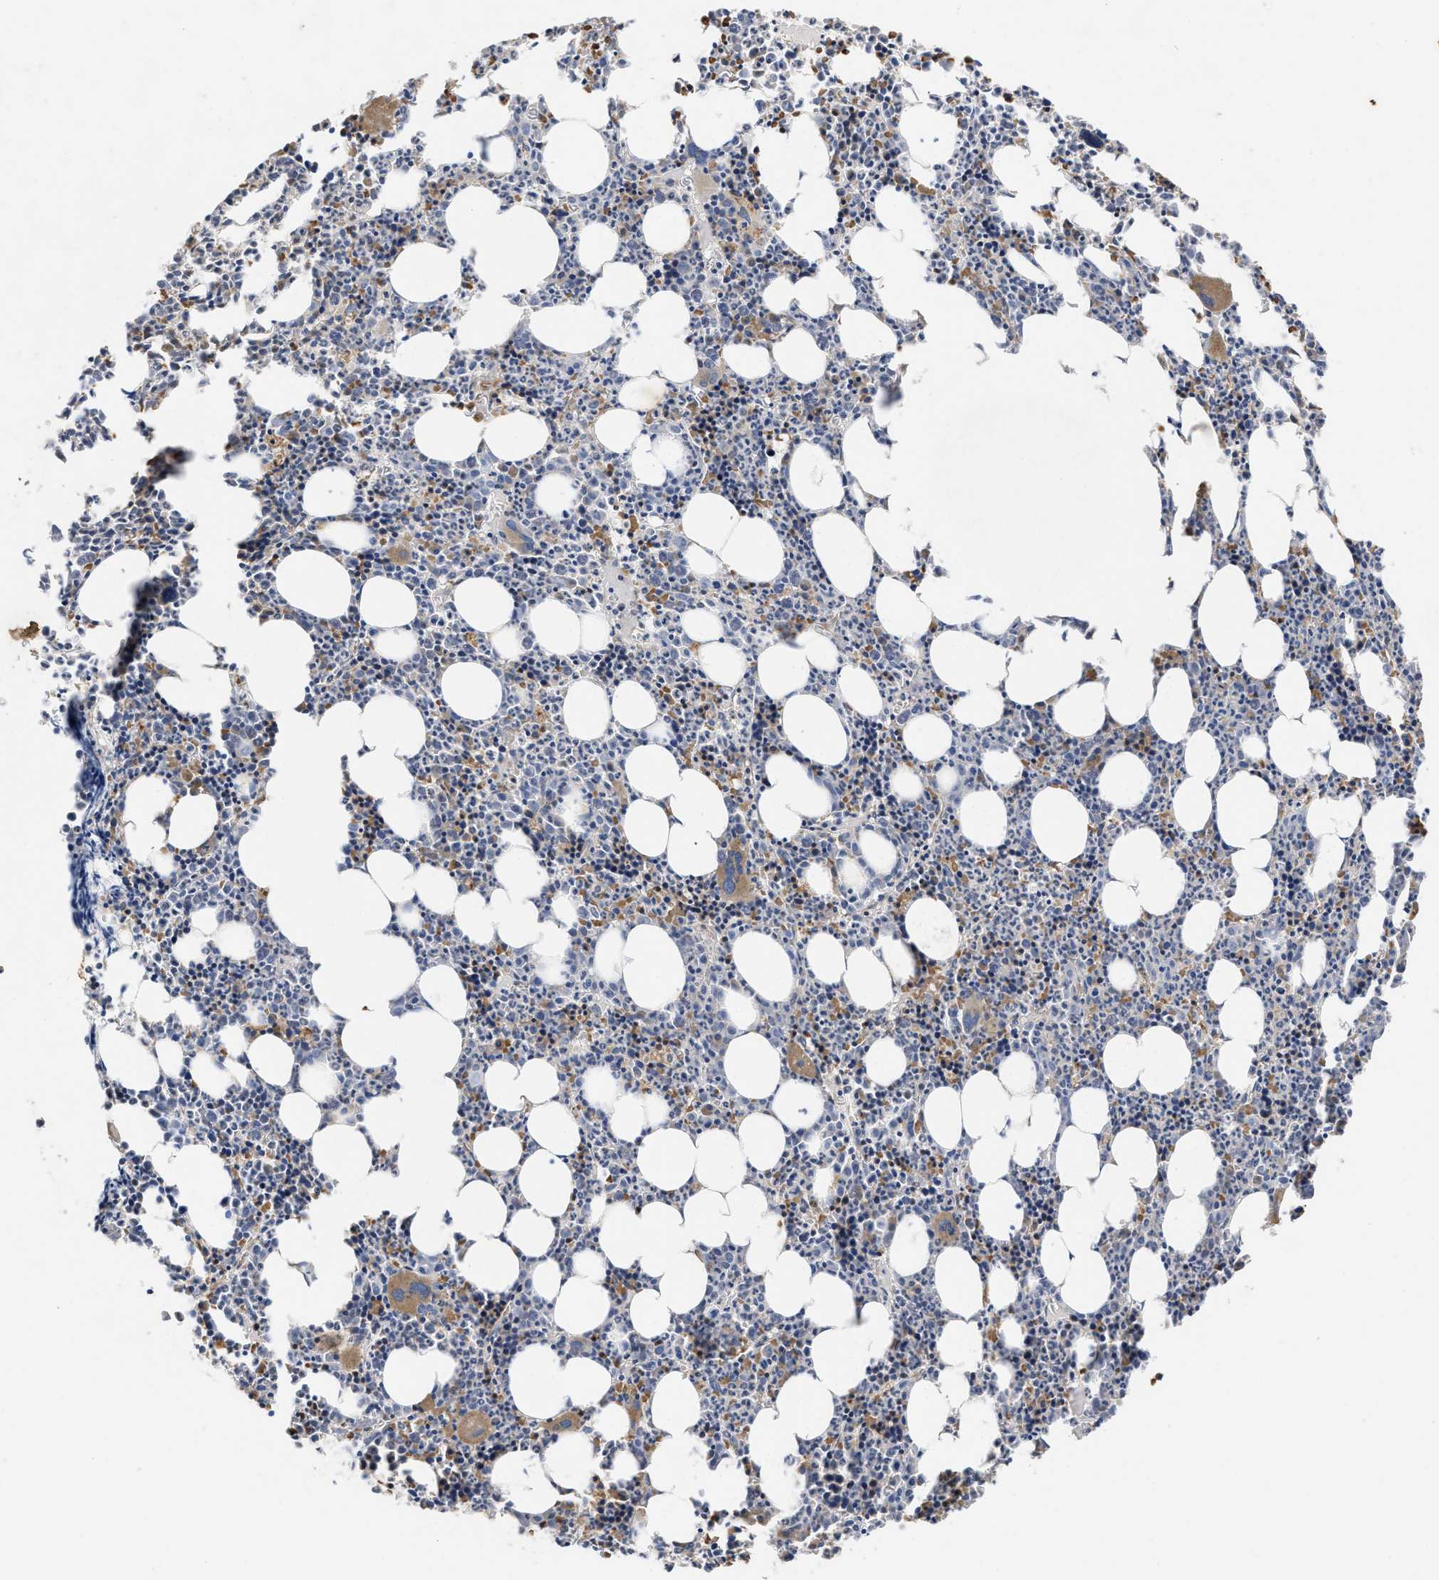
{"staining": {"intensity": "moderate", "quantity": "25%-75%", "location": "cytoplasmic/membranous"}, "tissue": "bone marrow", "cell_type": "Hematopoietic cells", "image_type": "normal", "snomed": [{"axis": "morphology", "description": "Normal tissue, NOS"}, {"axis": "morphology", "description": "Inflammation, NOS"}, {"axis": "topography", "description": "Bone marrow"}], "caption": "The immunohistochemical stain labels moderate cytoplasmic/membranous staining in hematopoietic cells of benign bone marrow. (Brightfield microscopy of DAB IHC at high magnification).", "gene": "SLC4A11", "patient": {"sex": "female", "age": 40}}